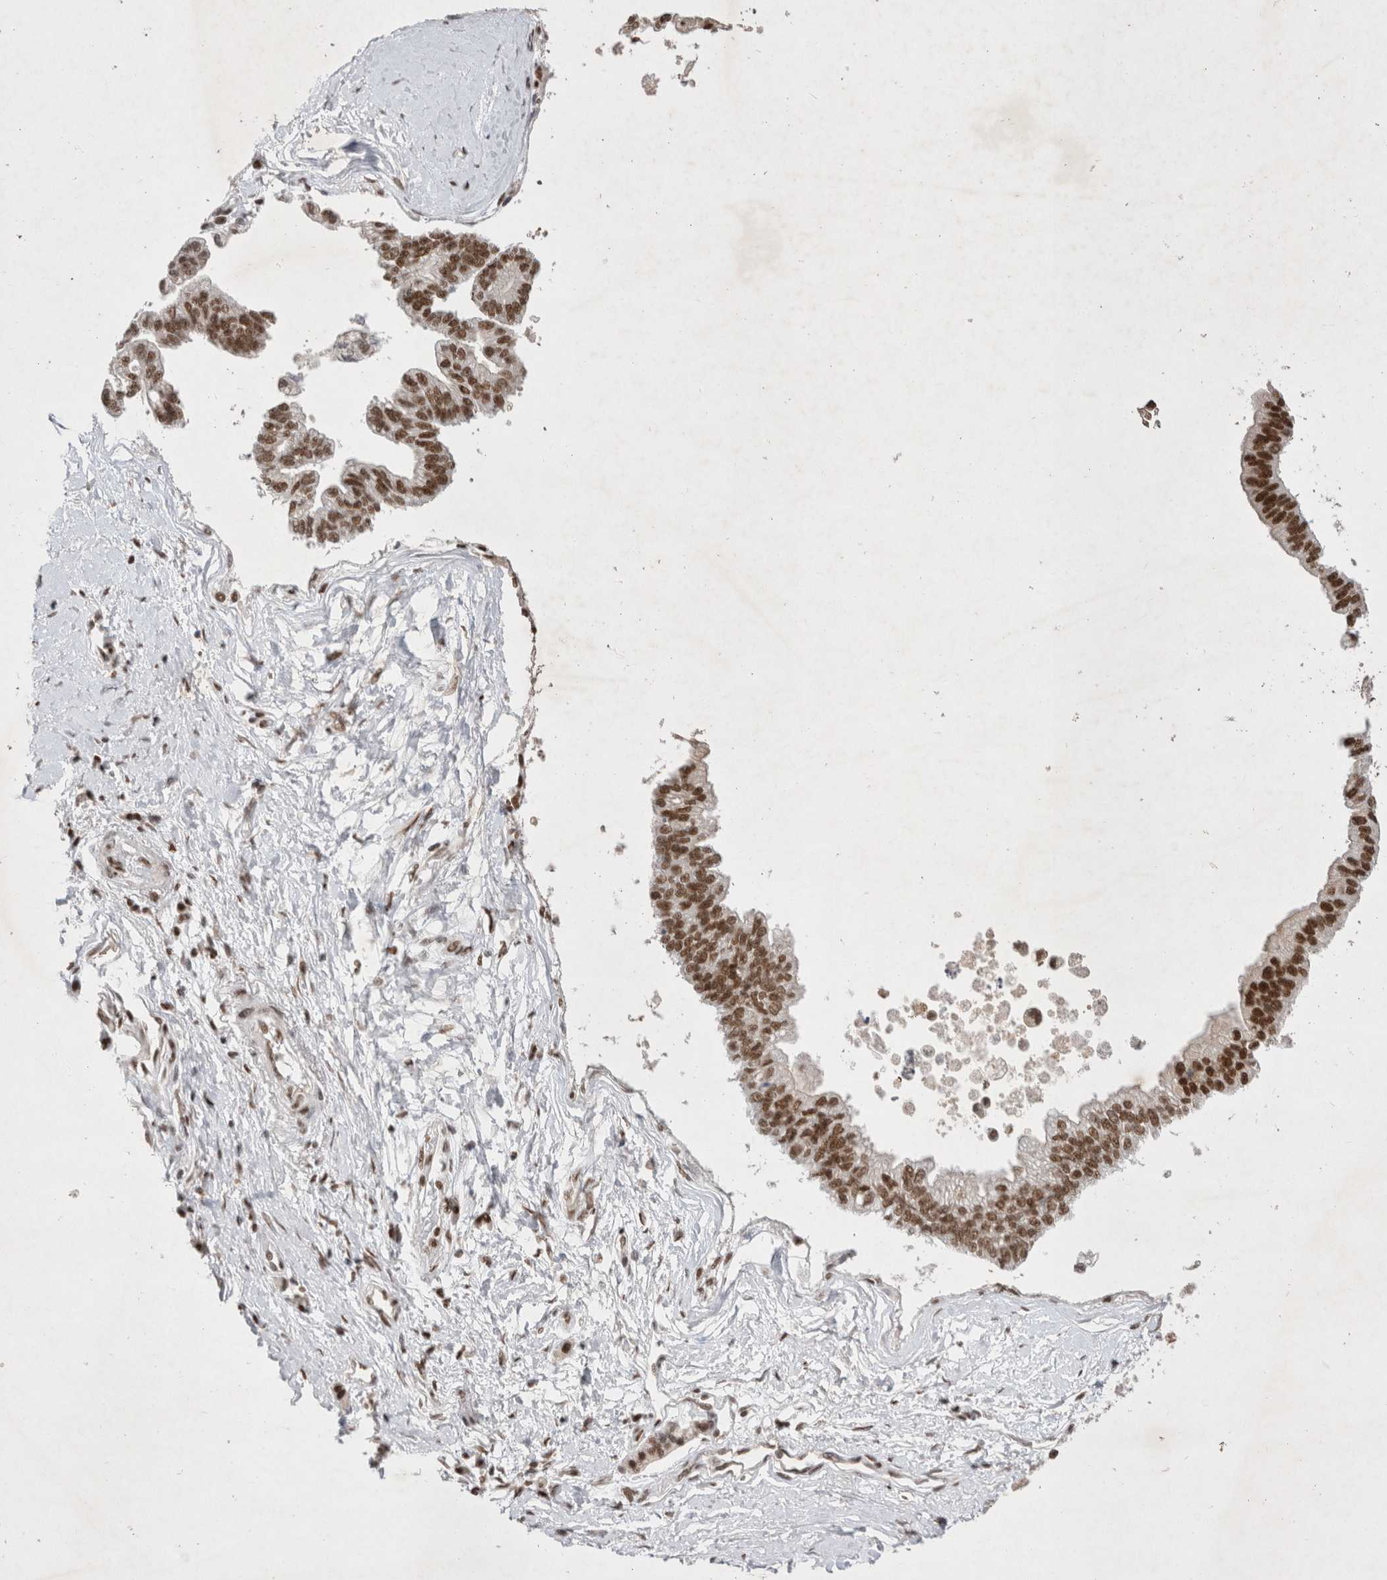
{"staining": {"intensity": "strong", "quantity": ">75%", "location": "nuclear"}, "tissue": "pancreatic cancer", "cell_type": "Tumor cells", "image_type": "cancer", "snomed": [{"axis": "morphology", "description": "Adenocarcinoma, NOS"}, {"axis": "topography", "description": "Pancreas"}], "caption": "Immunohistochemistry staining of adenocarcinoma (pancreatic), which demonstrates high levels of strong nuclear positivity in about >75% of tumor cells indicating strong nuclear protein expression. The staining was performed using DAB (brown) for protein detection and nuclei were counterstained in hematoxylin (blue).", "gene": "RBM6", "patient": {"sex": "male", "age": 72}}